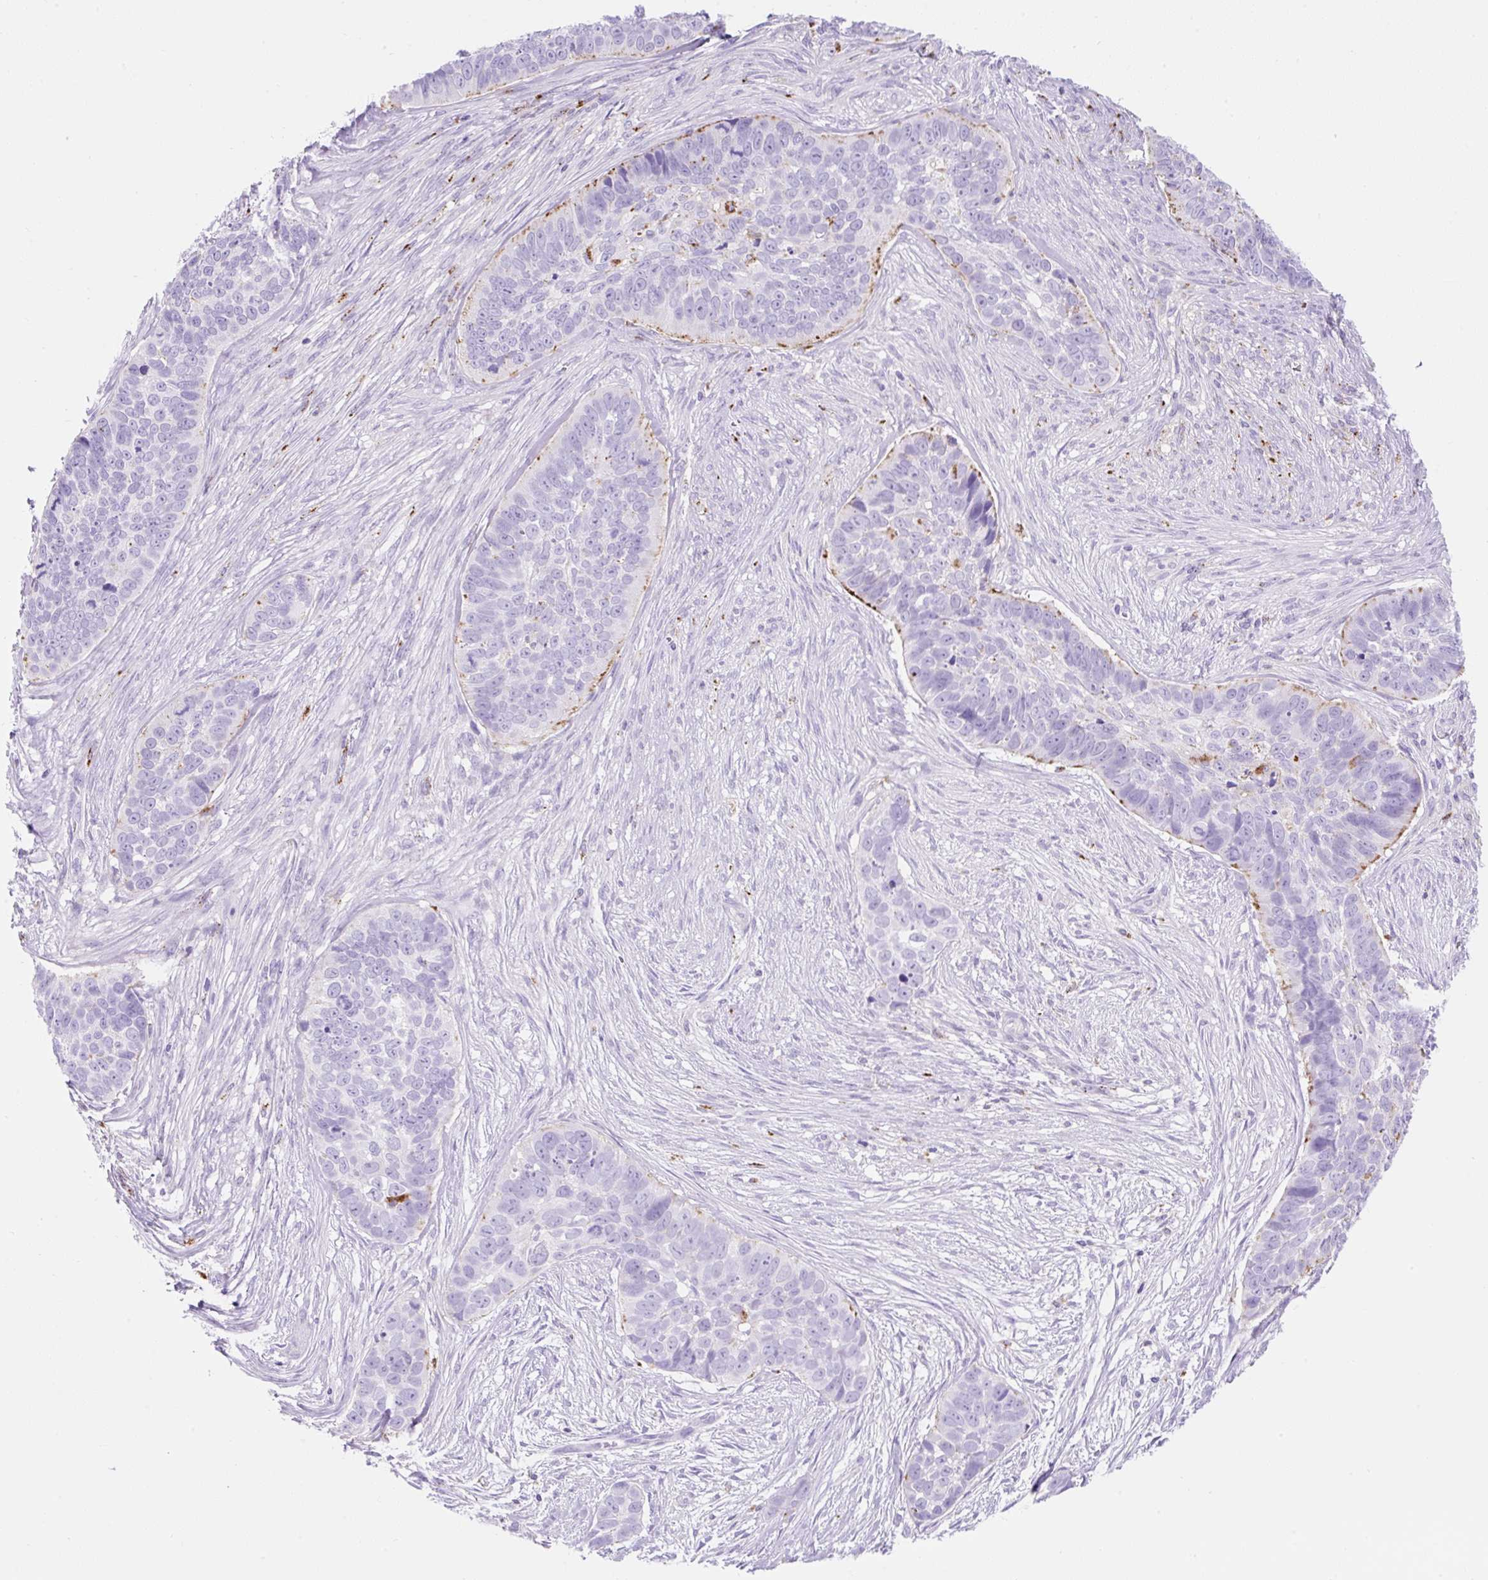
{"staining": {"intensity": "negative", "quantity": "none", "location": "none"}, "tissue": "skin cancer", "cell_type": "Tumor cells", "image_type": "cancer", "snomed": [{"axis": "morphology", "description": "Basal cell carcinoma"}, {"axis": "topography", "description": "Skin"}], "caption": "Immunohistochemistry (IHC) image of neoplastic tissue: skin cancer (basal cell carcinoma) stained with DAB (3,3'-diaminobenzidine) displays no significant protein expression in tumor cells.", "gene": "HEXB", "patient": {"sex": "female", "age": 82}}